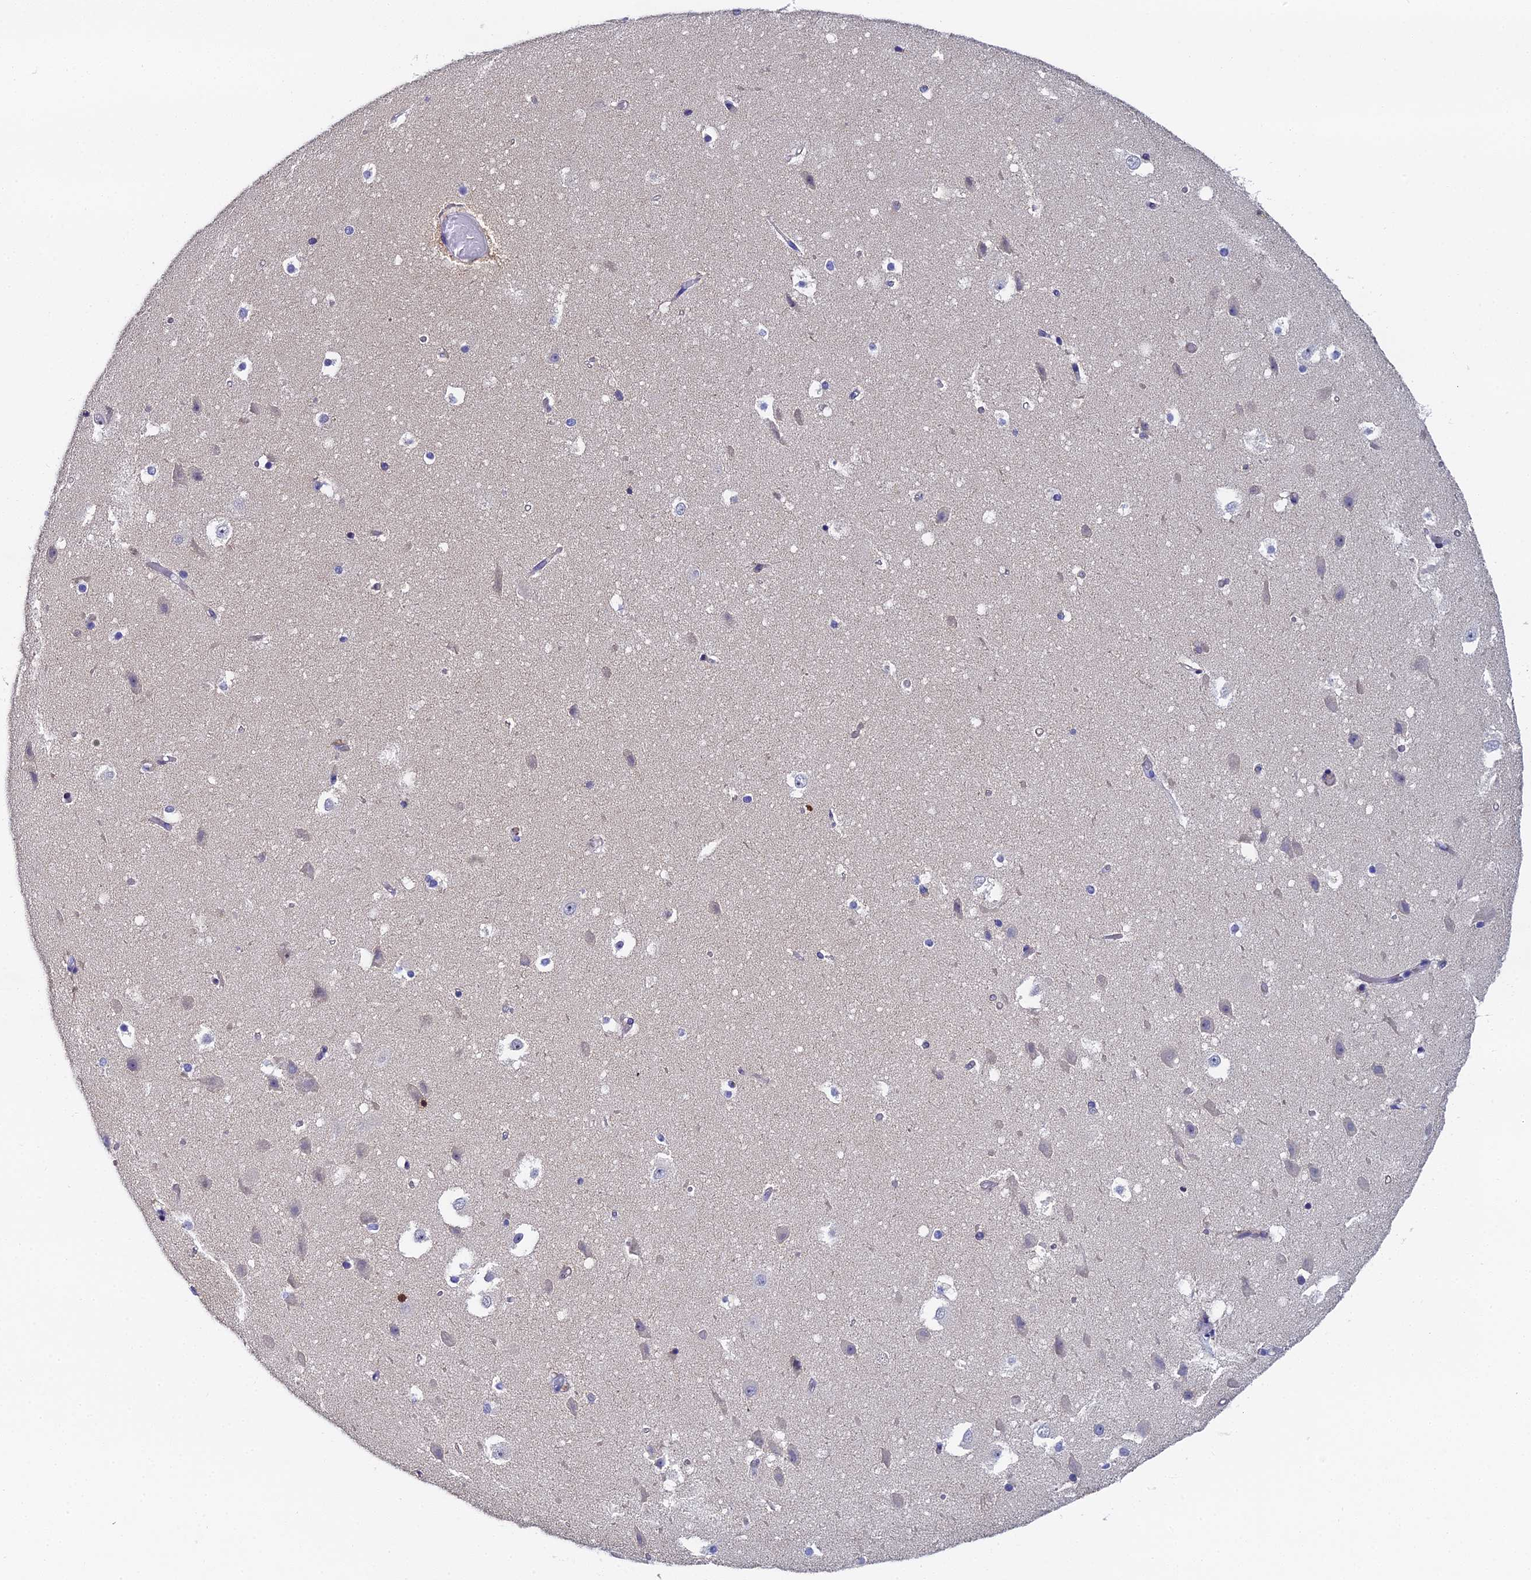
{"staining": {"intensity": "strong", "quantity": "<25%", "location": "cytoplasmic/membranous,nuclear"}, "tissue": "hippocampus", "cell_type": "Glial cells", "image_type": "normal", "snomed": [{"axis": "morphology", "description": "Normal tissue, NOS"}, {"axis": "topography", "description": "Hippocampus"}], "caption": "This is a photomicrograph of immunohistochemistry (IHC) staining of normal hippocampus, which shows strong expression in the cytoplasmic/membranous,nuclear of glial cells.", "gene": "ENSG00000268674", "patient": {"sex": "female", "age": 52}}